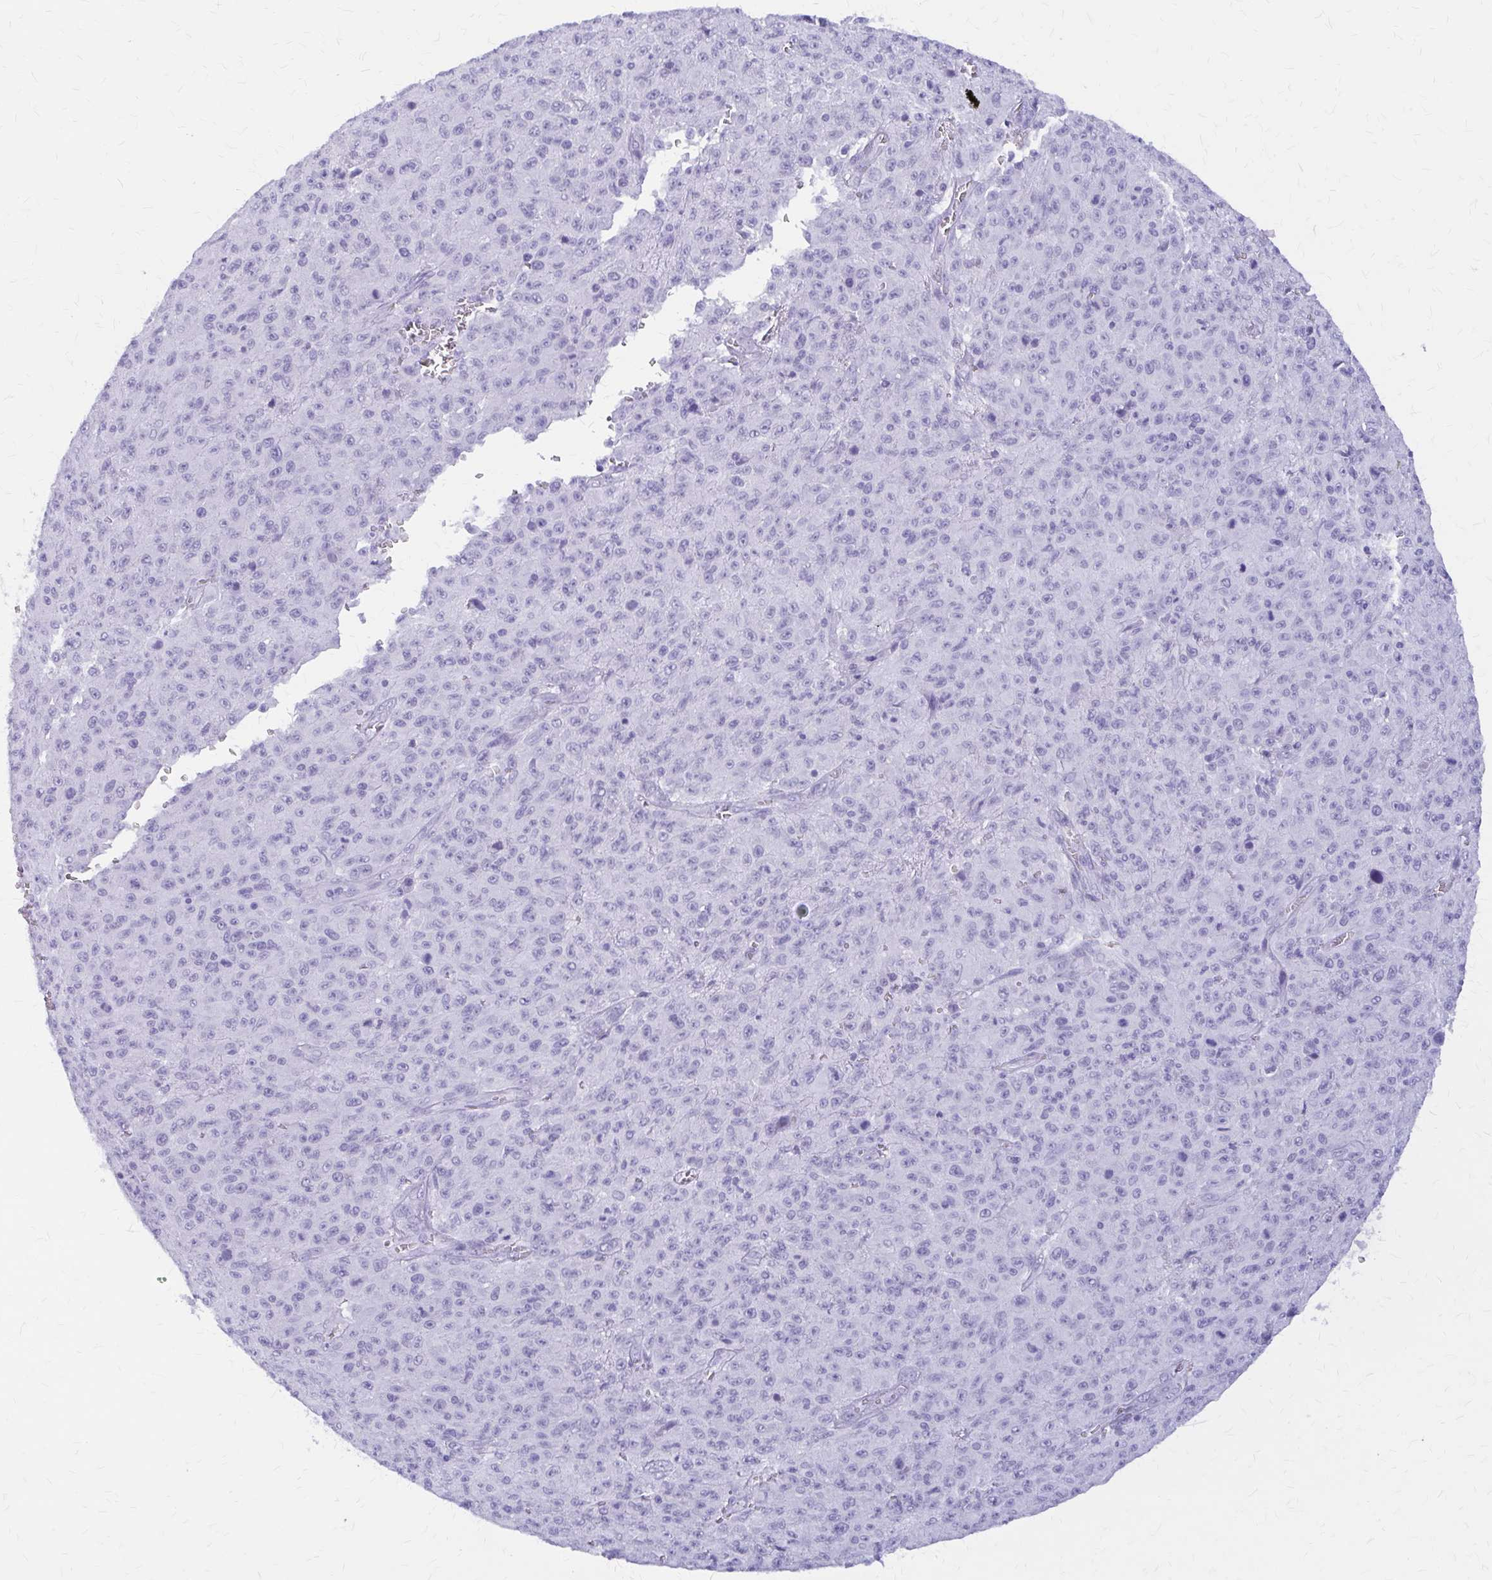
{"staining": {"intensity": "negative", "quantity": "none", "location": "none"}, "tissue": "melanoma", "cell_type": "Tumor cells", "image_type": "cancer", "snomed": [{"axis": "morphology", "description": "Malignant melanoma, NOS"}, {"axis": "topography", "description": "Skin"}], "caption": "Melanoma was stained to show a protein in brown. There is no significant expression in tumor cells.", "gene": "KLHDC7A", "patient": {"sex": "male", "age": 46}}